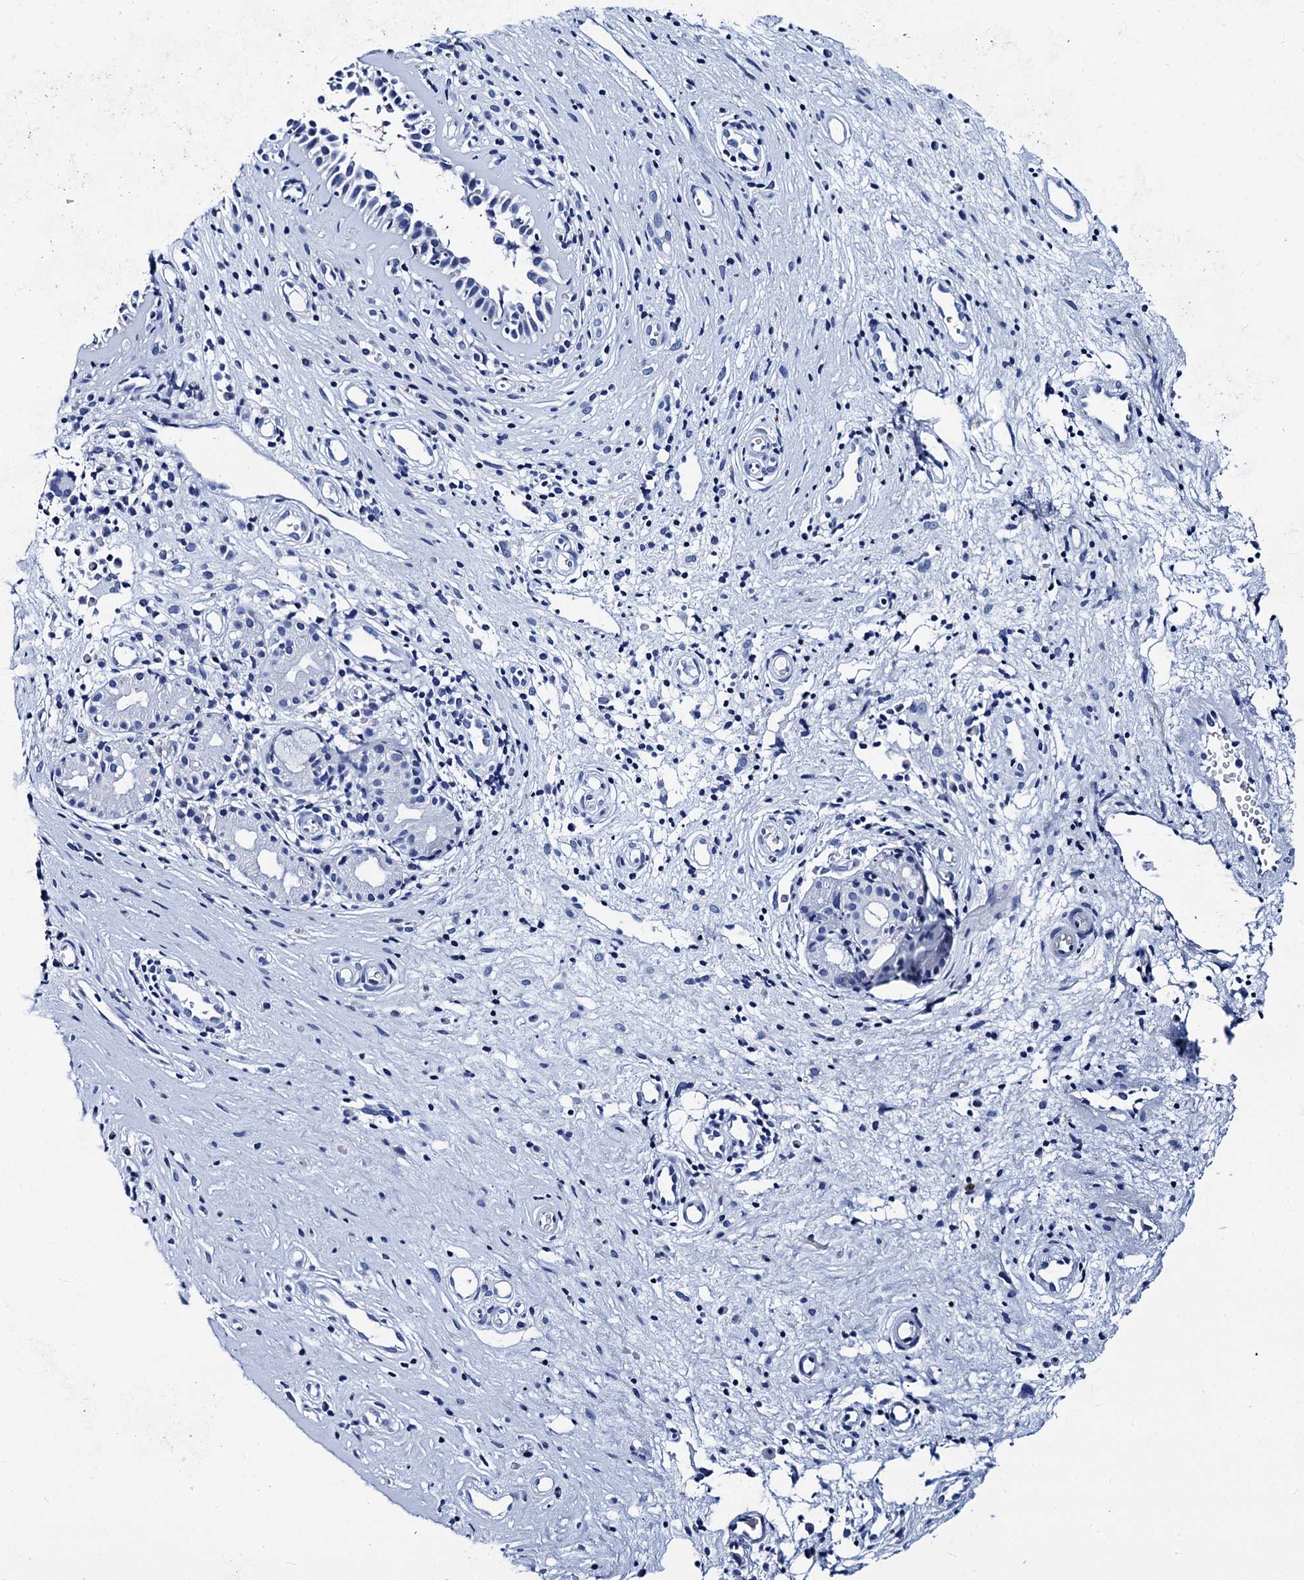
{"staining": {"intensity": "negative", "quantity": "none", "location": "none"}, "tissue": "nasopharynx", "cell_type": "Respiratory epithelial cells", "image_type": "normal", "snomed": [{"axis": "morphology", "description": "Normal tissue, NOS"}, {"axis": "topography", "description": "Nasopharynx"}], "caption": "Immunohistochemistry image of normal nasopharynx: nasopharynx stained with DAB reveals no significant protein staining in respiratory epithelial cells. Nuclei are stained in blue.", "gene": "MYBPC3", "patient": {"sex": "male", "age": 32}}